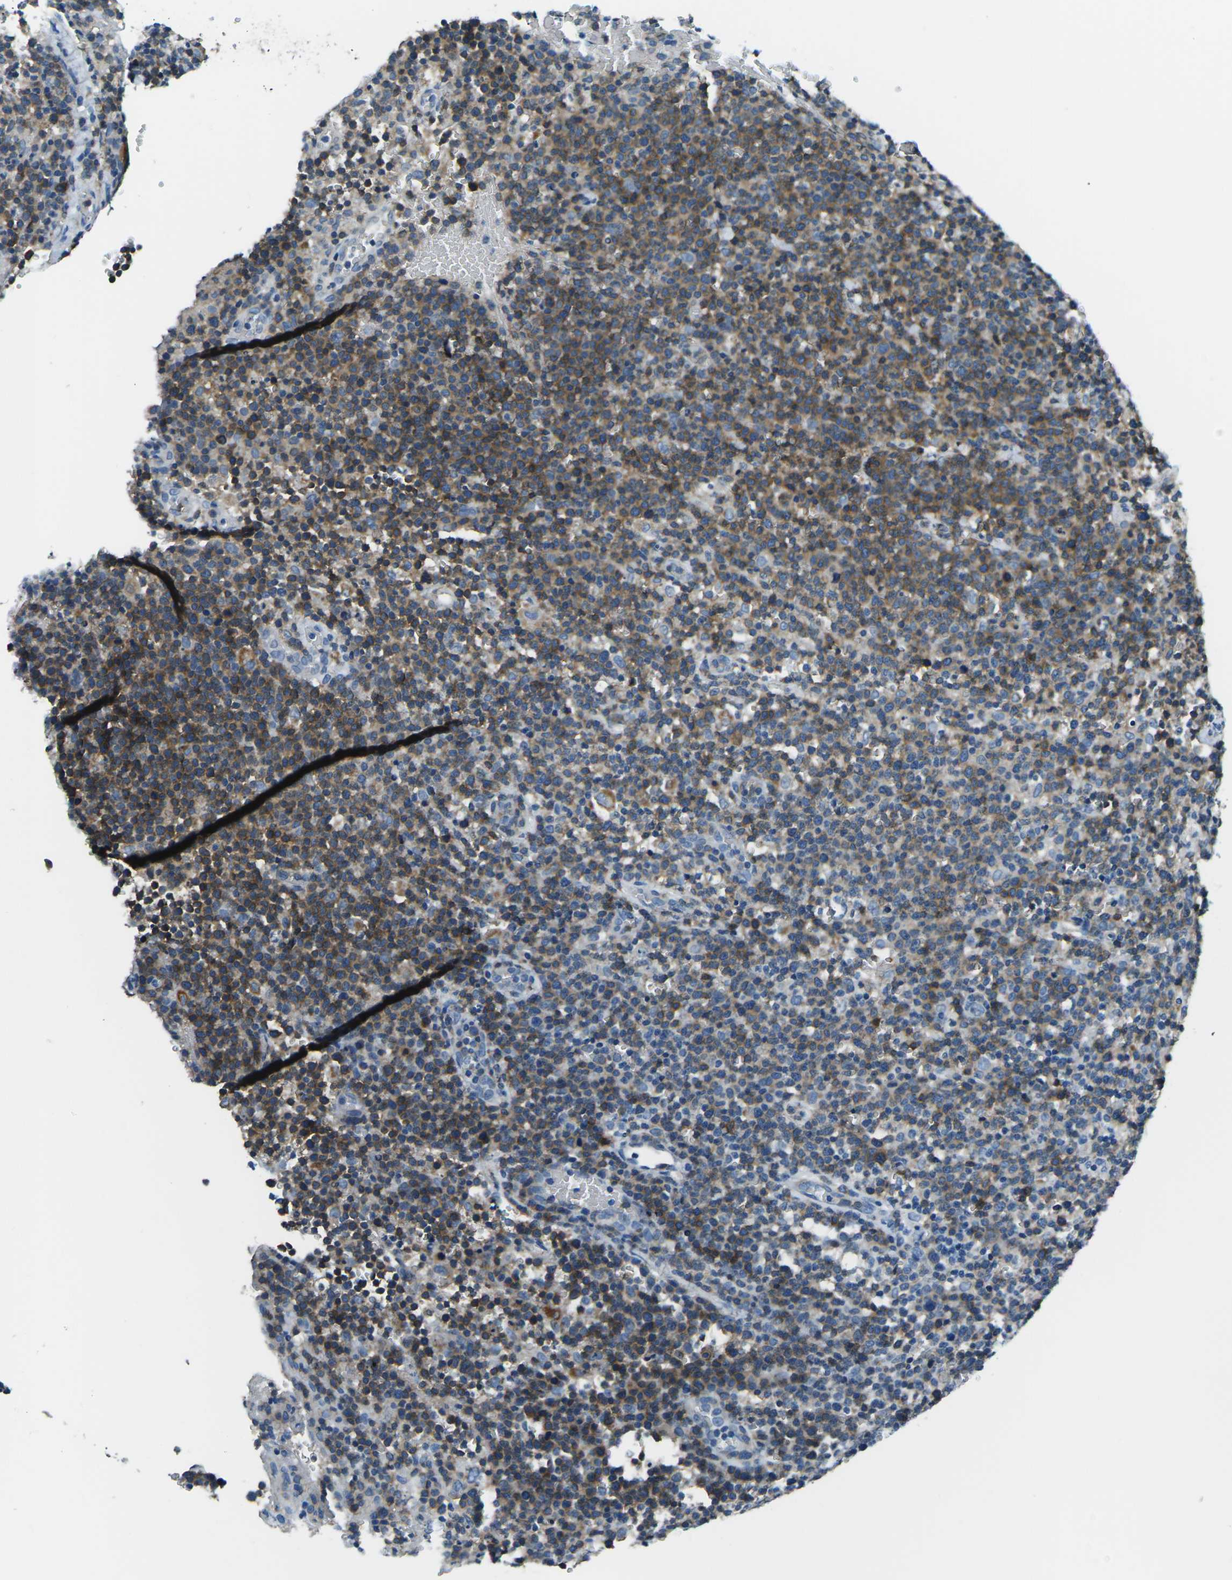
{"staining": {"intensity": "moderate", "quantity": "25%-75%", "location": "cytoplasmic/membranous"}, "tissue": "lymphoma", "cell_type": "Tumor cells", "image_type": "cancer", "snomed": [{"axis": "morphology", "description": "Malignant lymphoma, non-Hodgkin's type, High grade"}, {"axis": "topography", "description": "Lymph node"}], "caption": "Lymphoma stained with a brown dye shows moderate cytoplasmic/membranous positive positivity in about 25%-75% of tumor cells.", "gene": "CD1D", "patient": {"sex": "male", "age": 61}}